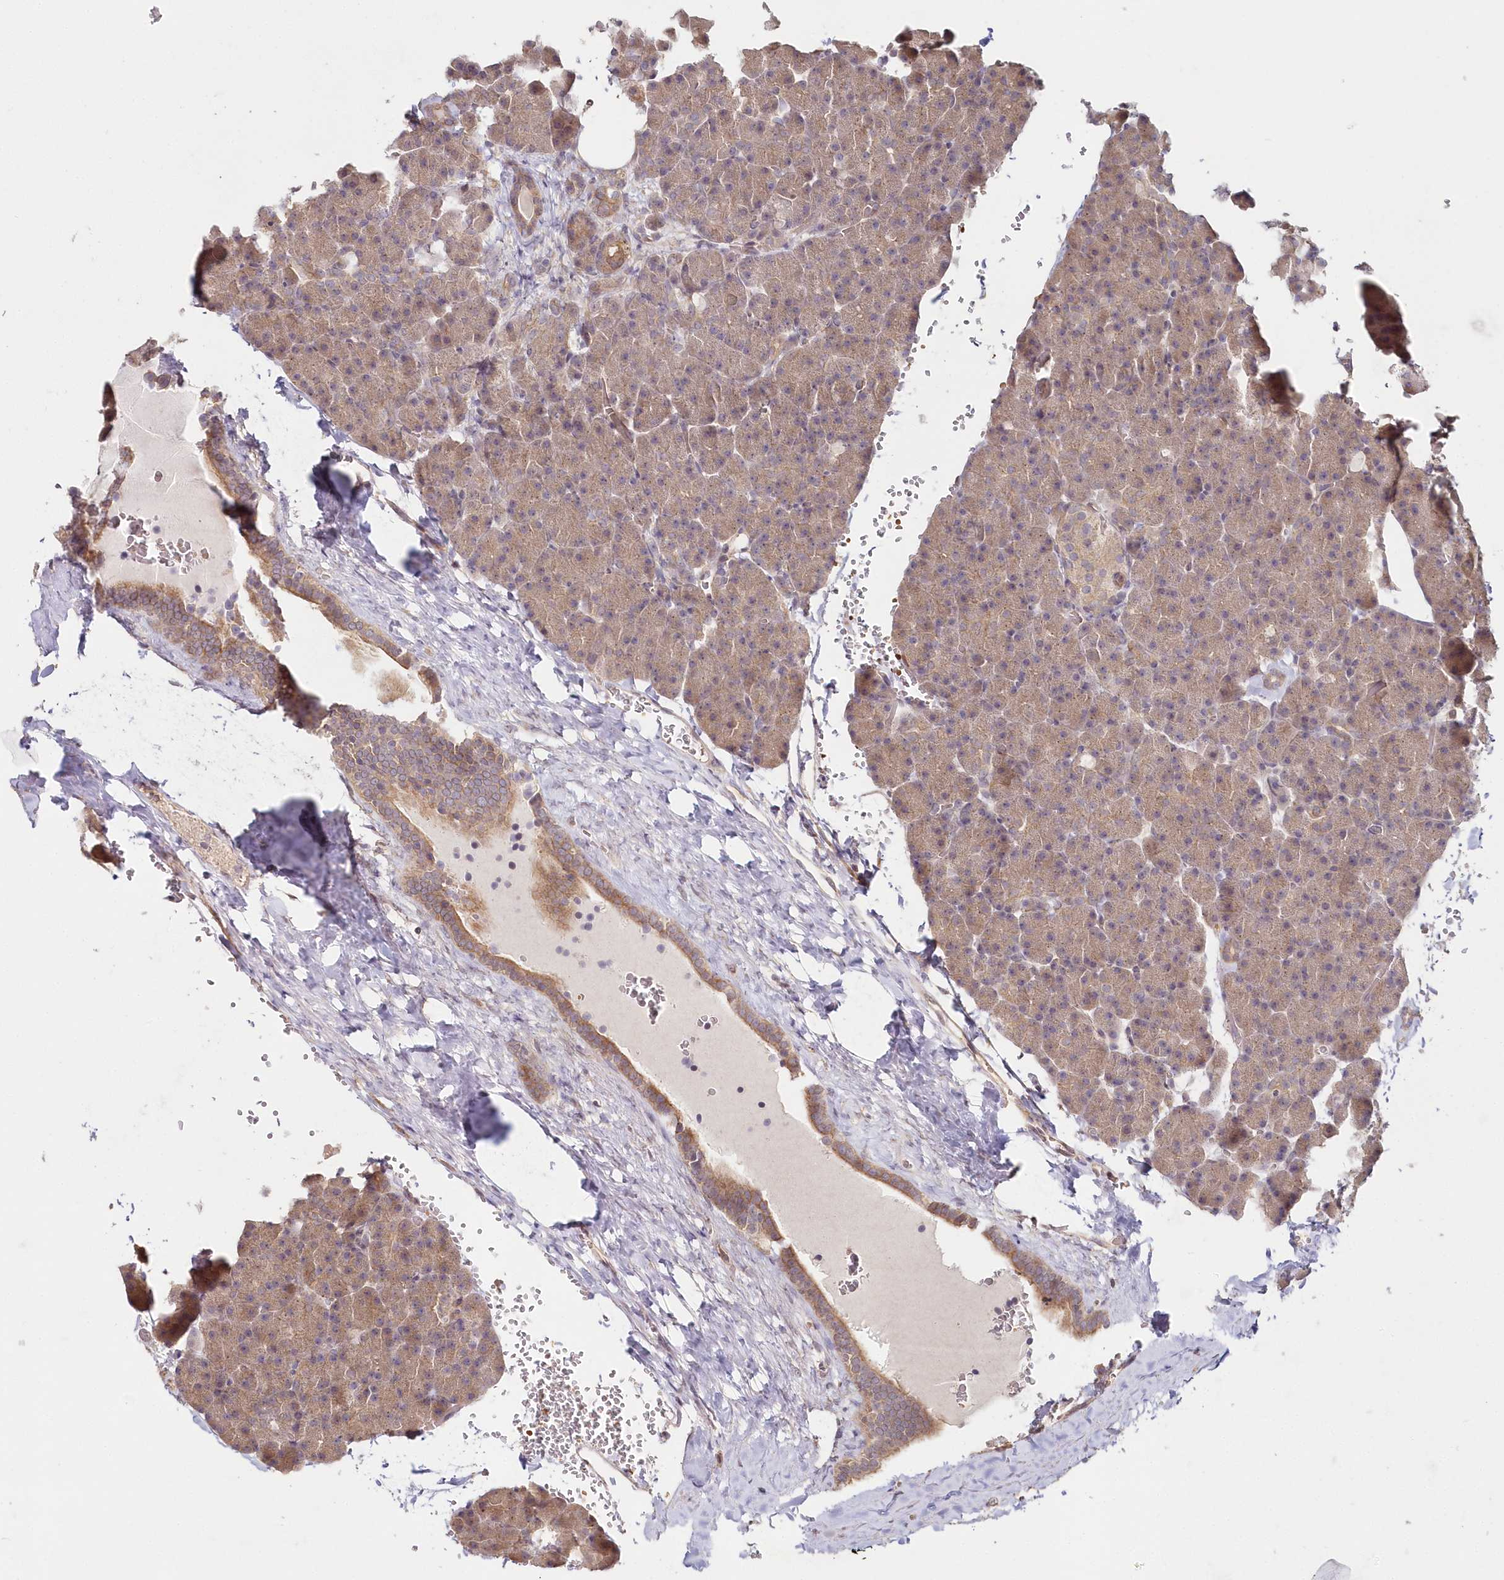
{"staining": {"intensity": "weak", "quantity": ">75%", "location": "cytoplasmic/membranous"}, "tissue": "pancreas", "cell_type": "Exocrine glandular cells", "image_type": "normal", "snomed": [{"axis": "morphology", "description": "Normal tissue, NOS"}, {"axis": "topography", "description": "Pancreas"}], "caption": "High-power microscopy captured an IHC micrograph of benign pancreas, revealing weak cytoplasmic/membranous positivity in about >75% of exocrine glandular cells. The protein of interest is shown in brown color, while the nuclei are stained blue.", "gene": "HYCC2", "patient": {"sex": "female", "age": 35}}